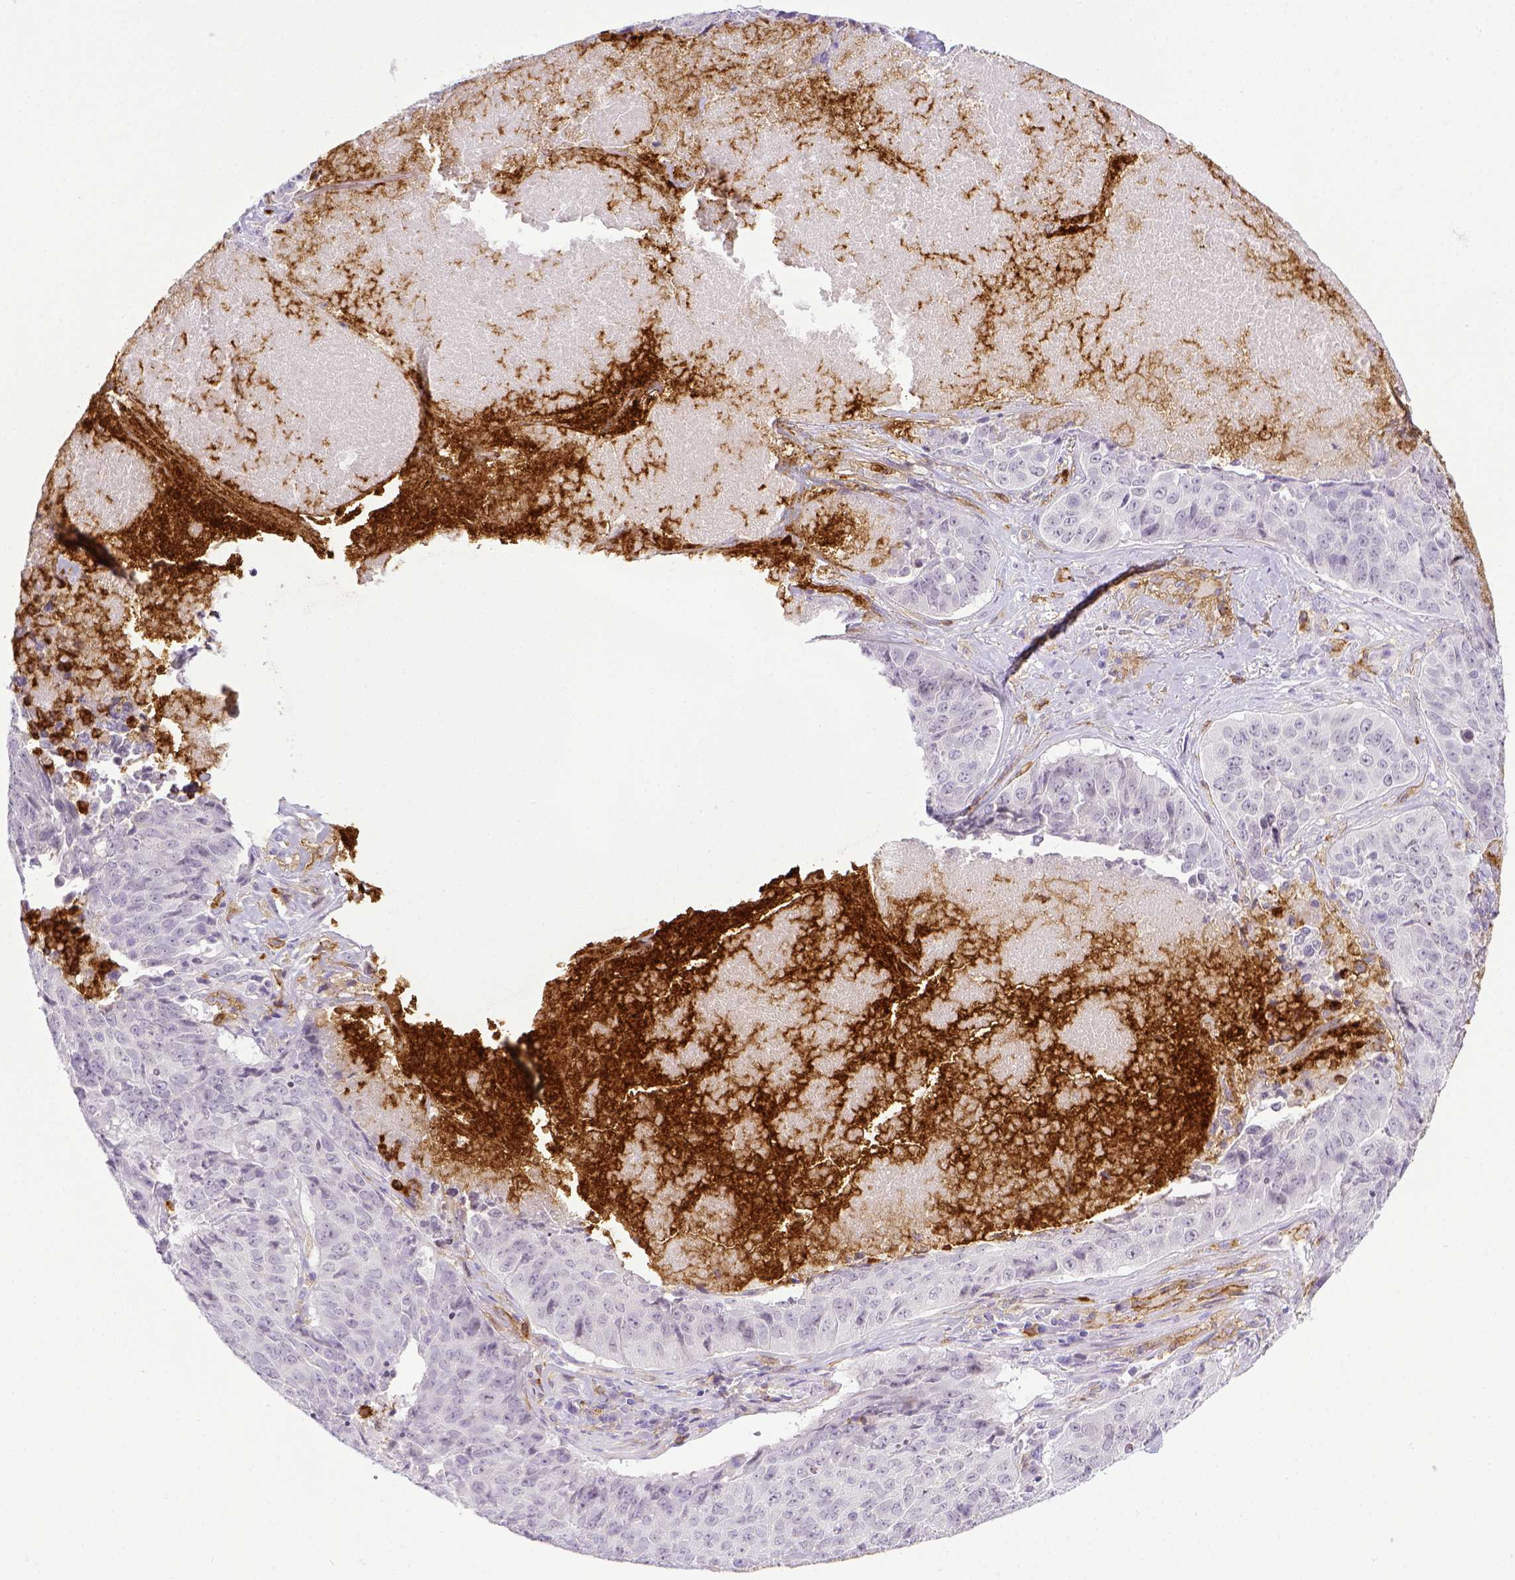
{"staining": {"intensity": "negative", "quantity": "none", "location": "none"}, "tissue": "lung cancer", "cell_type": "Tumor cells", "image_type": "cancer", "snomed": [{"axis": "morphology", "description": "Normal tissue, NOS"}, {"axis": "morphology", "description": "Squamous cell carcinoma, NOS"}, {"axis": "topography", "description": "Bronchus"}, {"axis": "topography", "description": "Lung"}], "caption": "Immunohistochemistry (IHC) micrograph of lung cancer (squamous cell carcinoma) stained for a protein (brown), which reveals no positivity in tumor cells.", "gene": "ITGAM", "patient": {"sex": "male", "age": 64}}